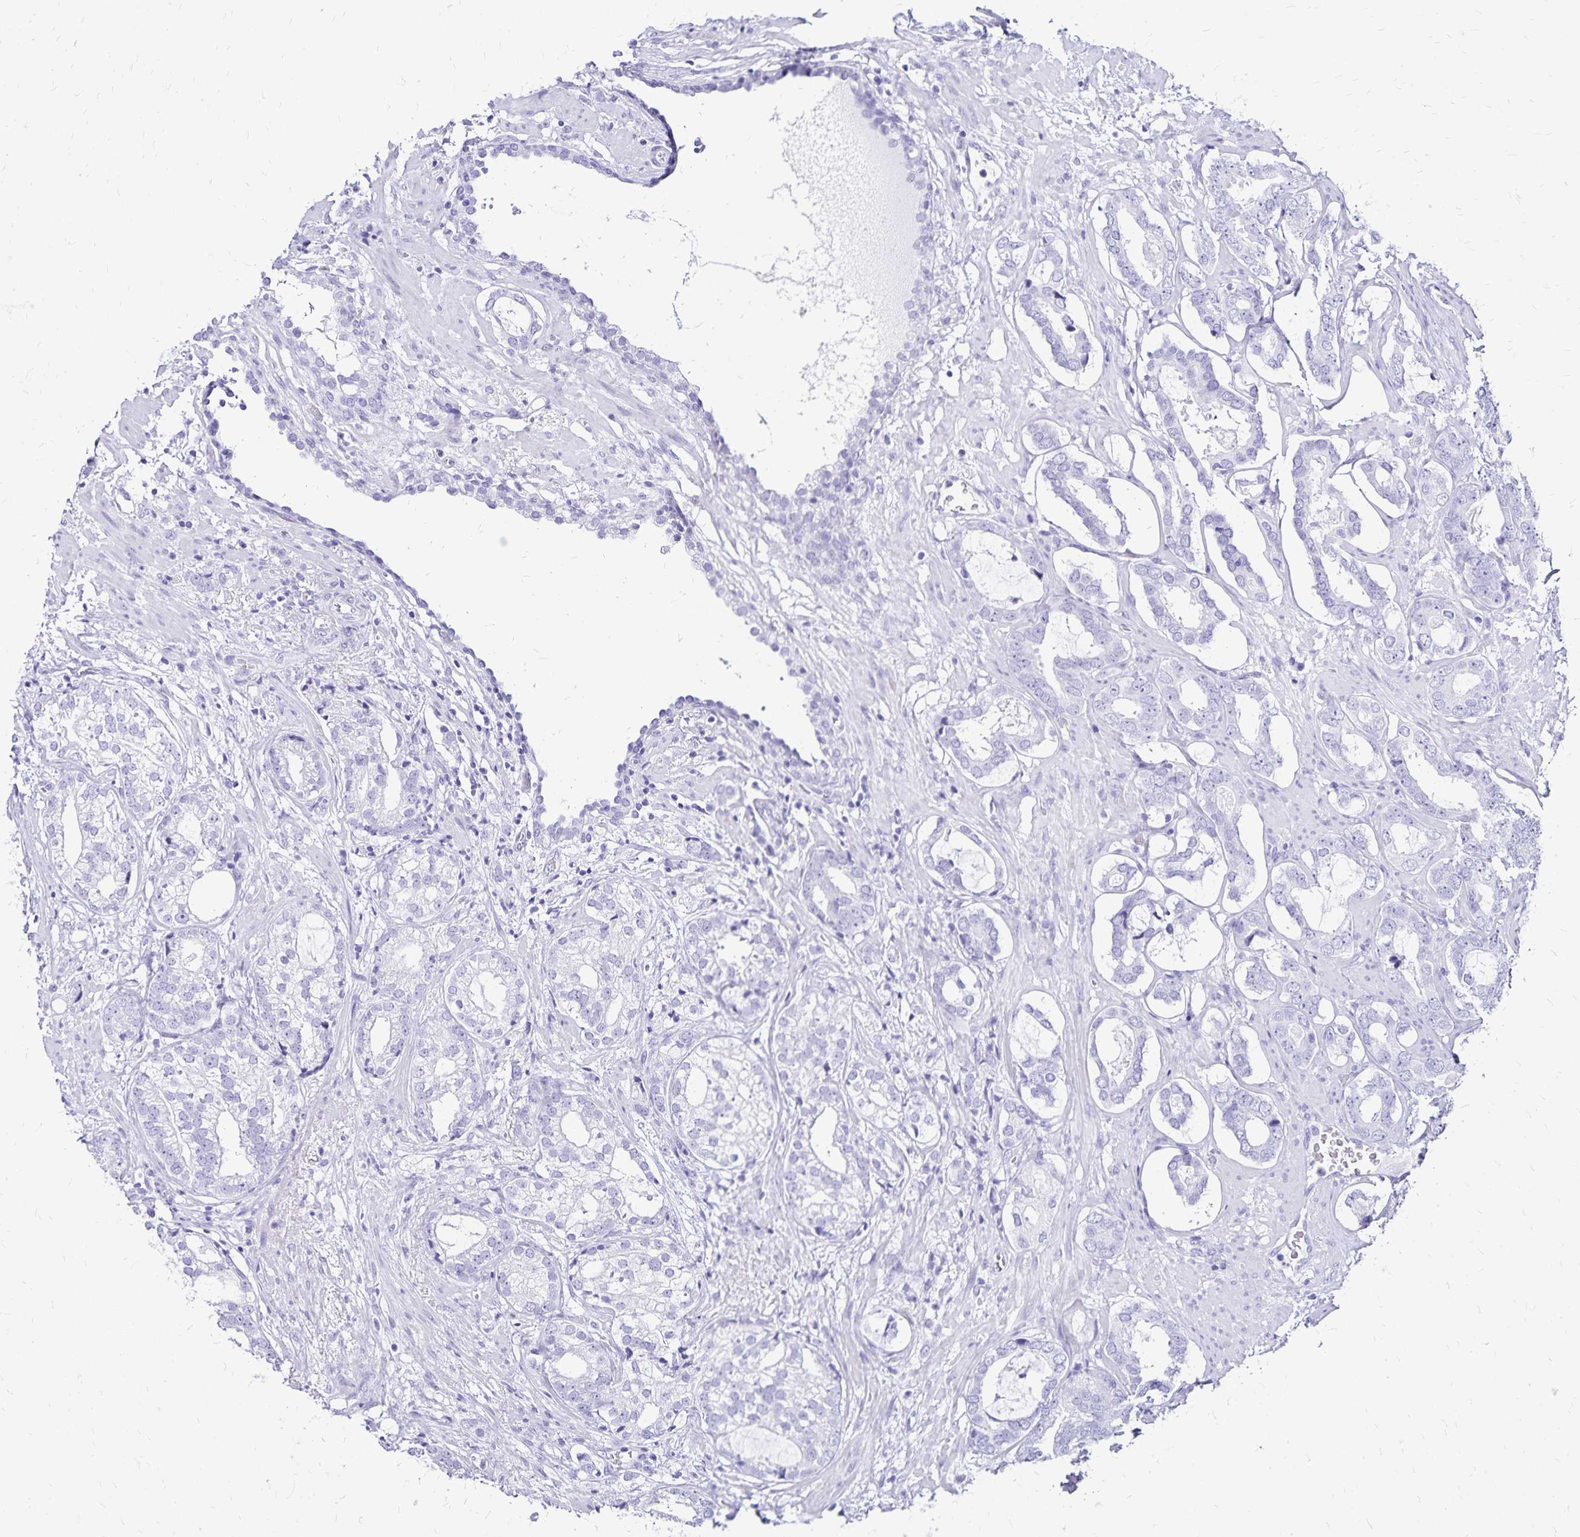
{"staining": {"intensity": "negative", "quantity": "none", "location": "none"}, "tissue": "prostate cancer", "cell_type": "Tumor cells", "image_type": "cancer", "snomed": [{"axis": "morphology", "description": "Adenocarcinoma, High grade"}, {"axis": "topography", "description": "Prostate"}], "caption": "IHC of human prostate cancer (high-grade adenocarcinoma) shows no expression in tumor cells. (Brightfield microscopy of DAB immunohistochemistry at high magnification).", "gene": "LIN28B", "patient": {"sex": "male", "age": 75}}